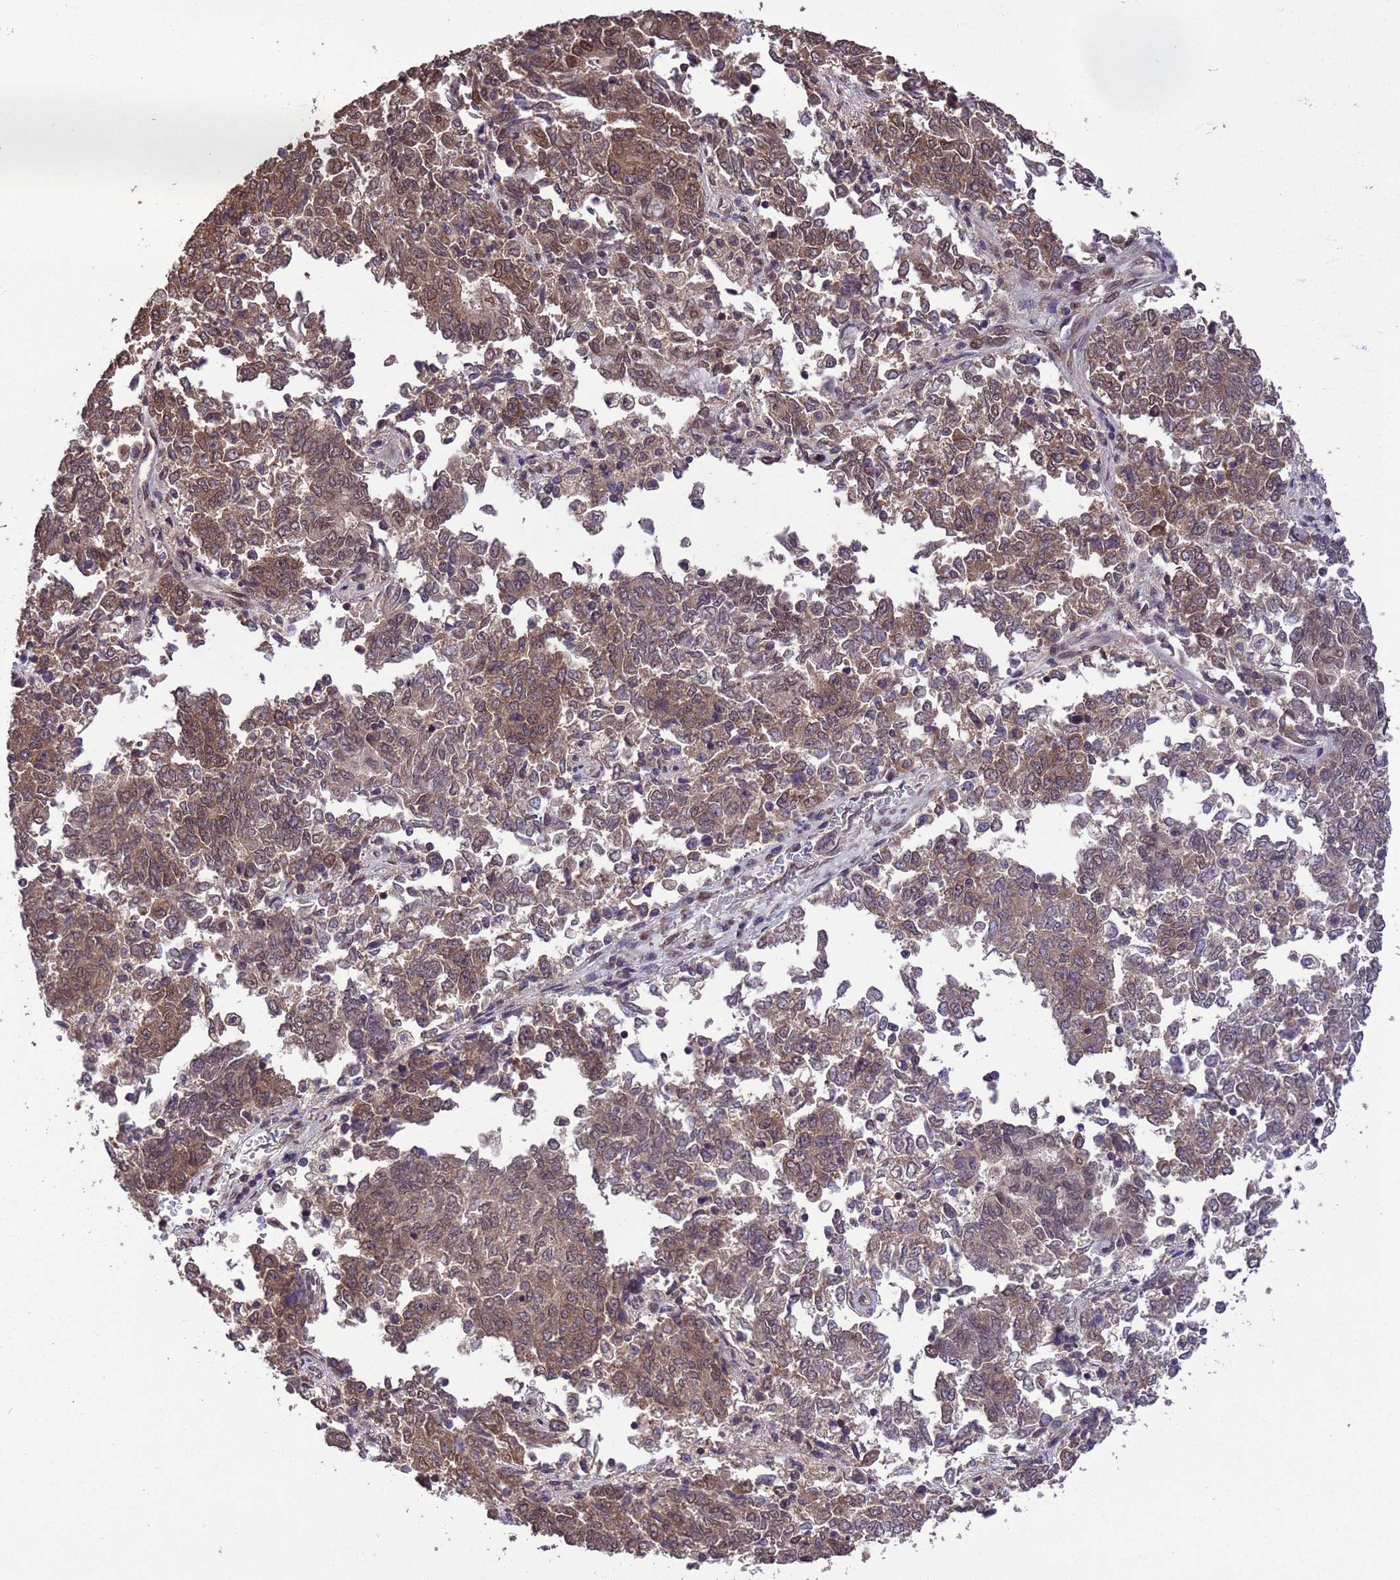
{"staining": {"intensity": "moderate", "quantity": ">75%", "location": "cytoplasmic/membranous,nuclear"}, "tissue": "endometrial cancer", "cell_type": "Tumor cells", "image_type": "cancer", "snomed": [{"axis": "morphology", "description": "Adenocarcinoma, NOS"}, {"axis": "topography", "description": "Endometrium"}], "caption": "This is a photomicrograph of IHC staining of endometrial cancer (adenocarcinoma), which shows moderate positivity in the cytoplasmic/membranous and nuclear of tumor cells.", "gene": "VSTM4", "patient": {"sex": "female", "age": 80}}